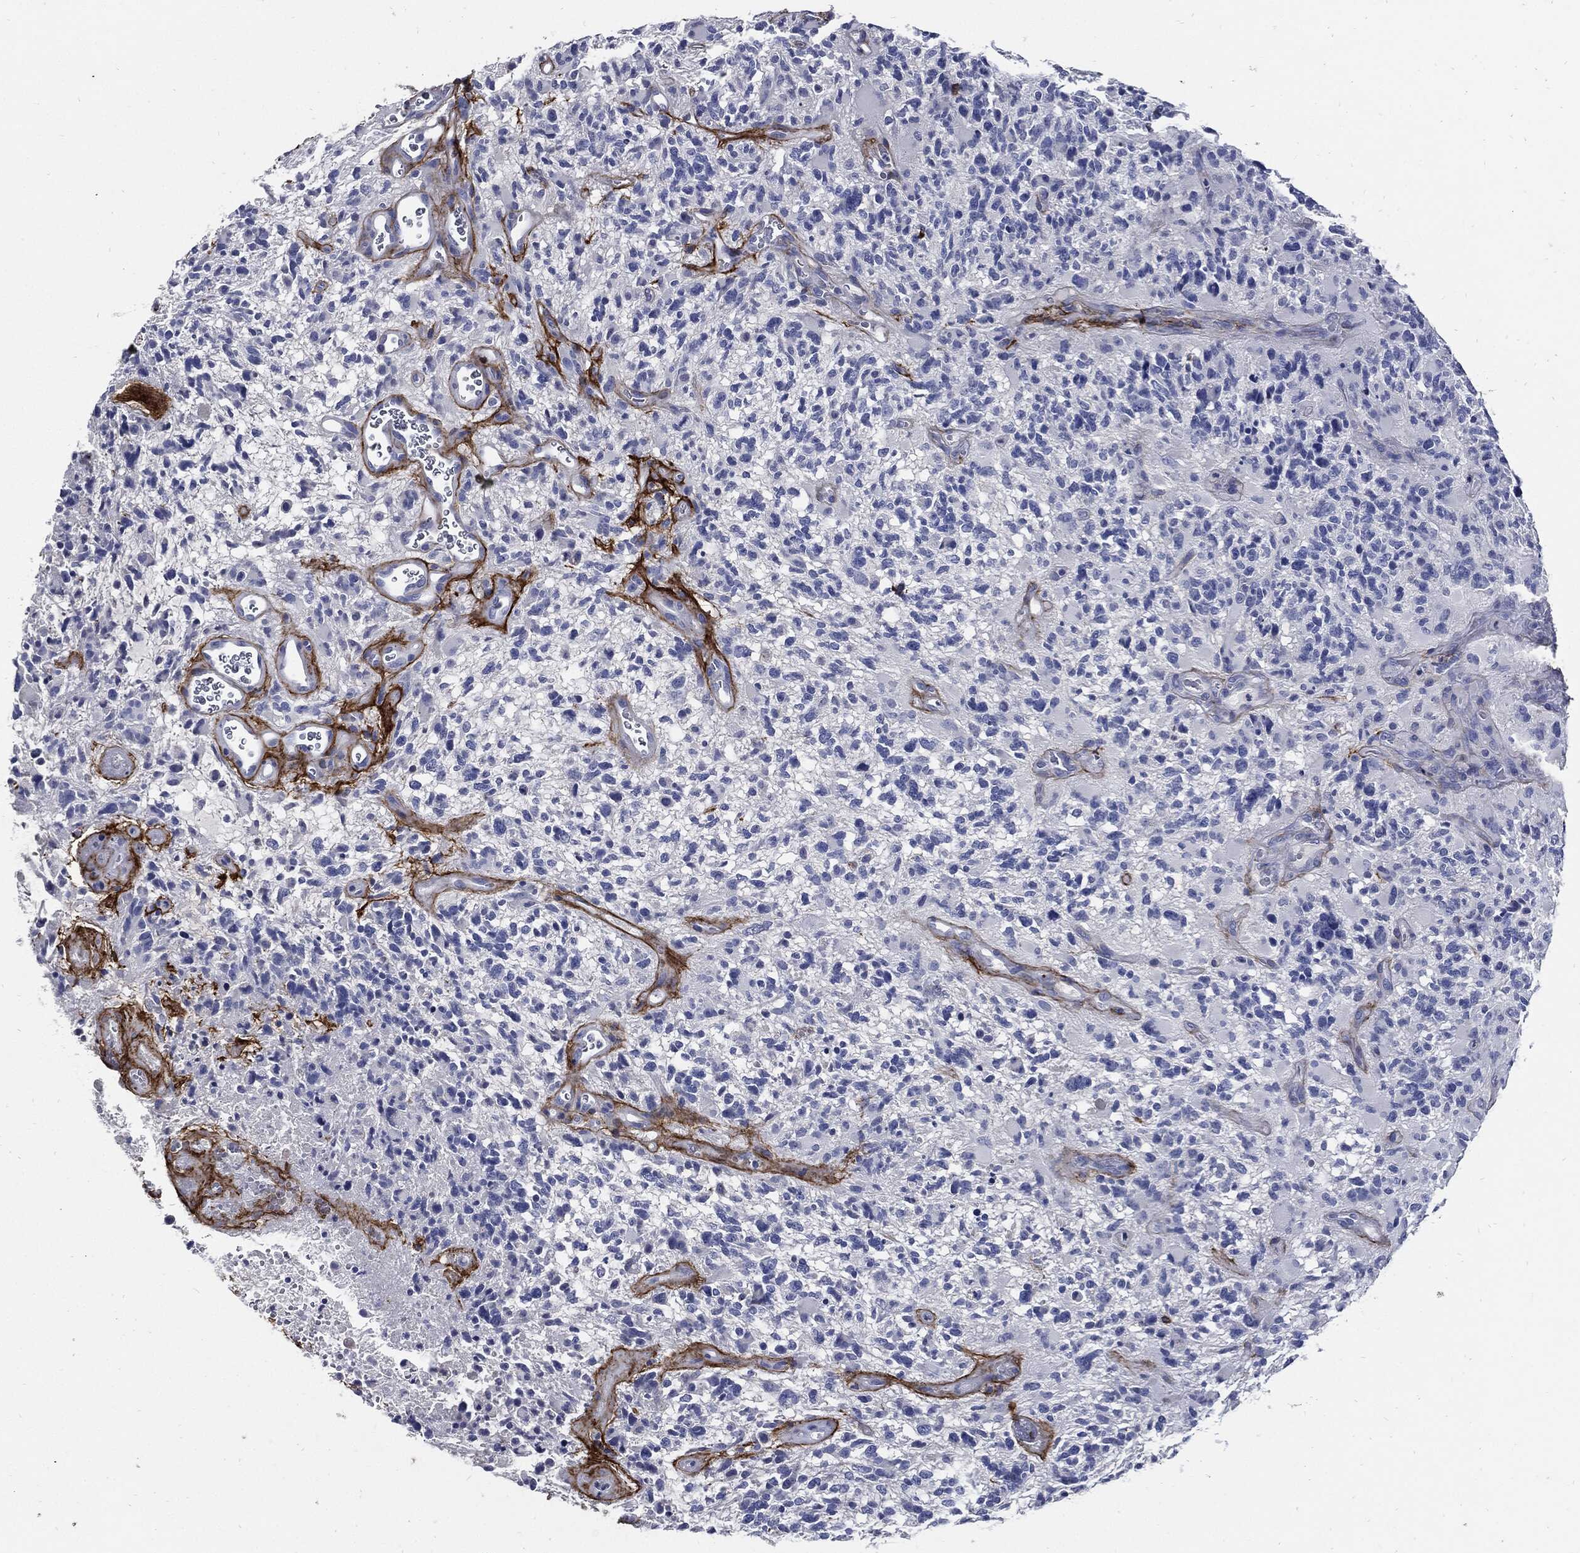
{"staining": {"intensity": "negative", "quantity": "none", "location": "none"}, "tissue": "glioma", "cell_type": "Tumor cells", "image_type": "cancer", "snomed": [{"axis": "morphology", "description": "Glioma, malignant, High grade"}, {"axis": "topography", "description": "Brain"}], "caption": "DAB immunohistochemical staining of human malignant glioma (high-grade) reveals no significant positivity in tumor cells. (Stains: DAB (3,3'-diaminobenzidine) IHC with hematoxylin counter stain, Microscopy: brightfield microscopy at high magnification).", "gene": "FBN1", "patient": {"sex": "female", "age": 71}}